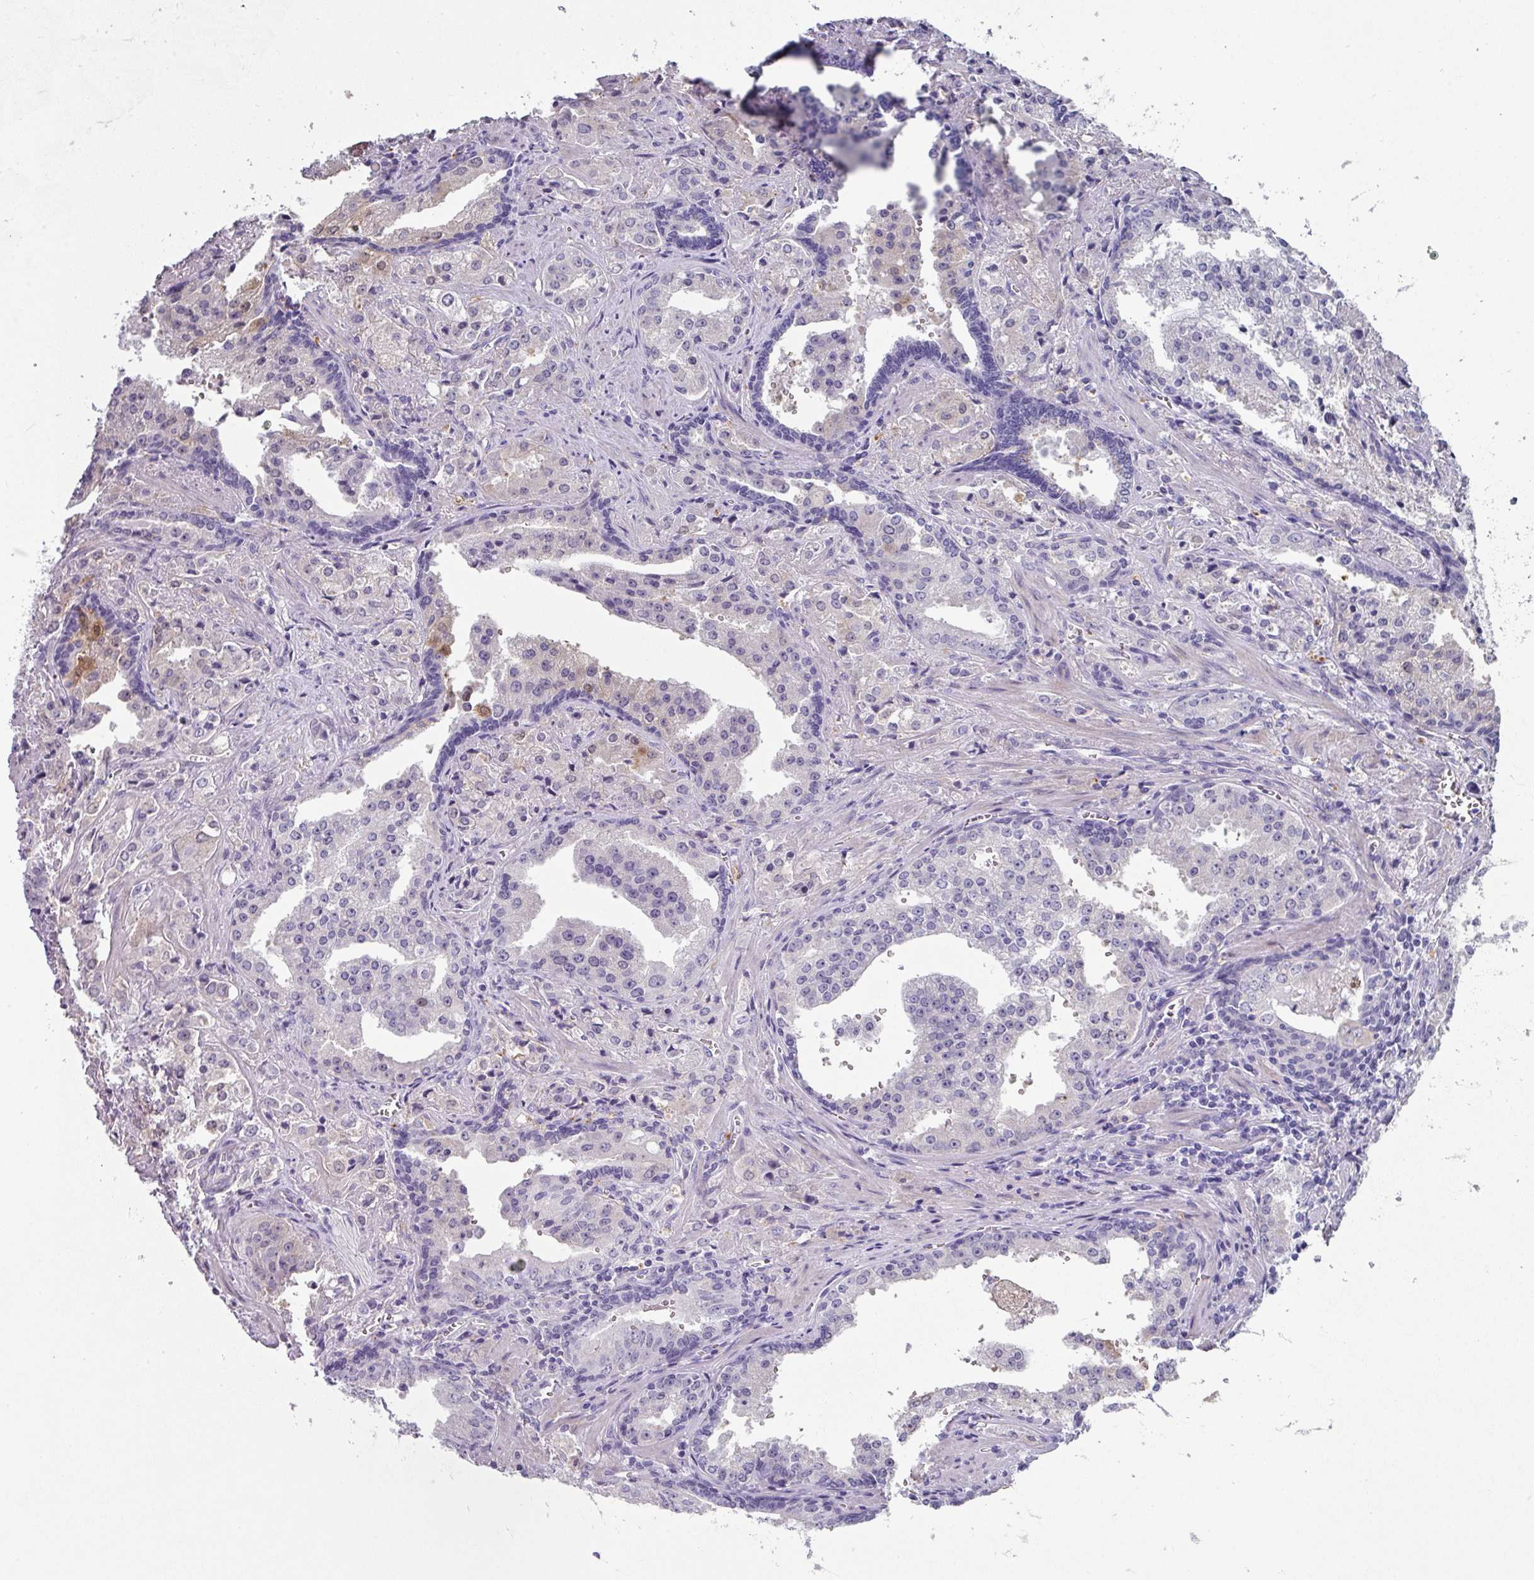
{"staining": {"intensity": "negative", "quantity": "none", "location": "none"}, "tissue": "prostate cancer", "cell_type": "Tumor cells", "image_type": "cancer", "snomed": [{"axis": "morphology", "description": "Adenocarcinoma, High grade"}, {"axis": "topography", "description": "Prostate"}], "caption": "The immunohistochemistry (IHC) micrograph has no significant positivity in tumor cells of prostate cancer (high-grade adenocarcinoma) tissue.", "gene": "PEX10", "patient": {"sex": "male", "age": 68}}